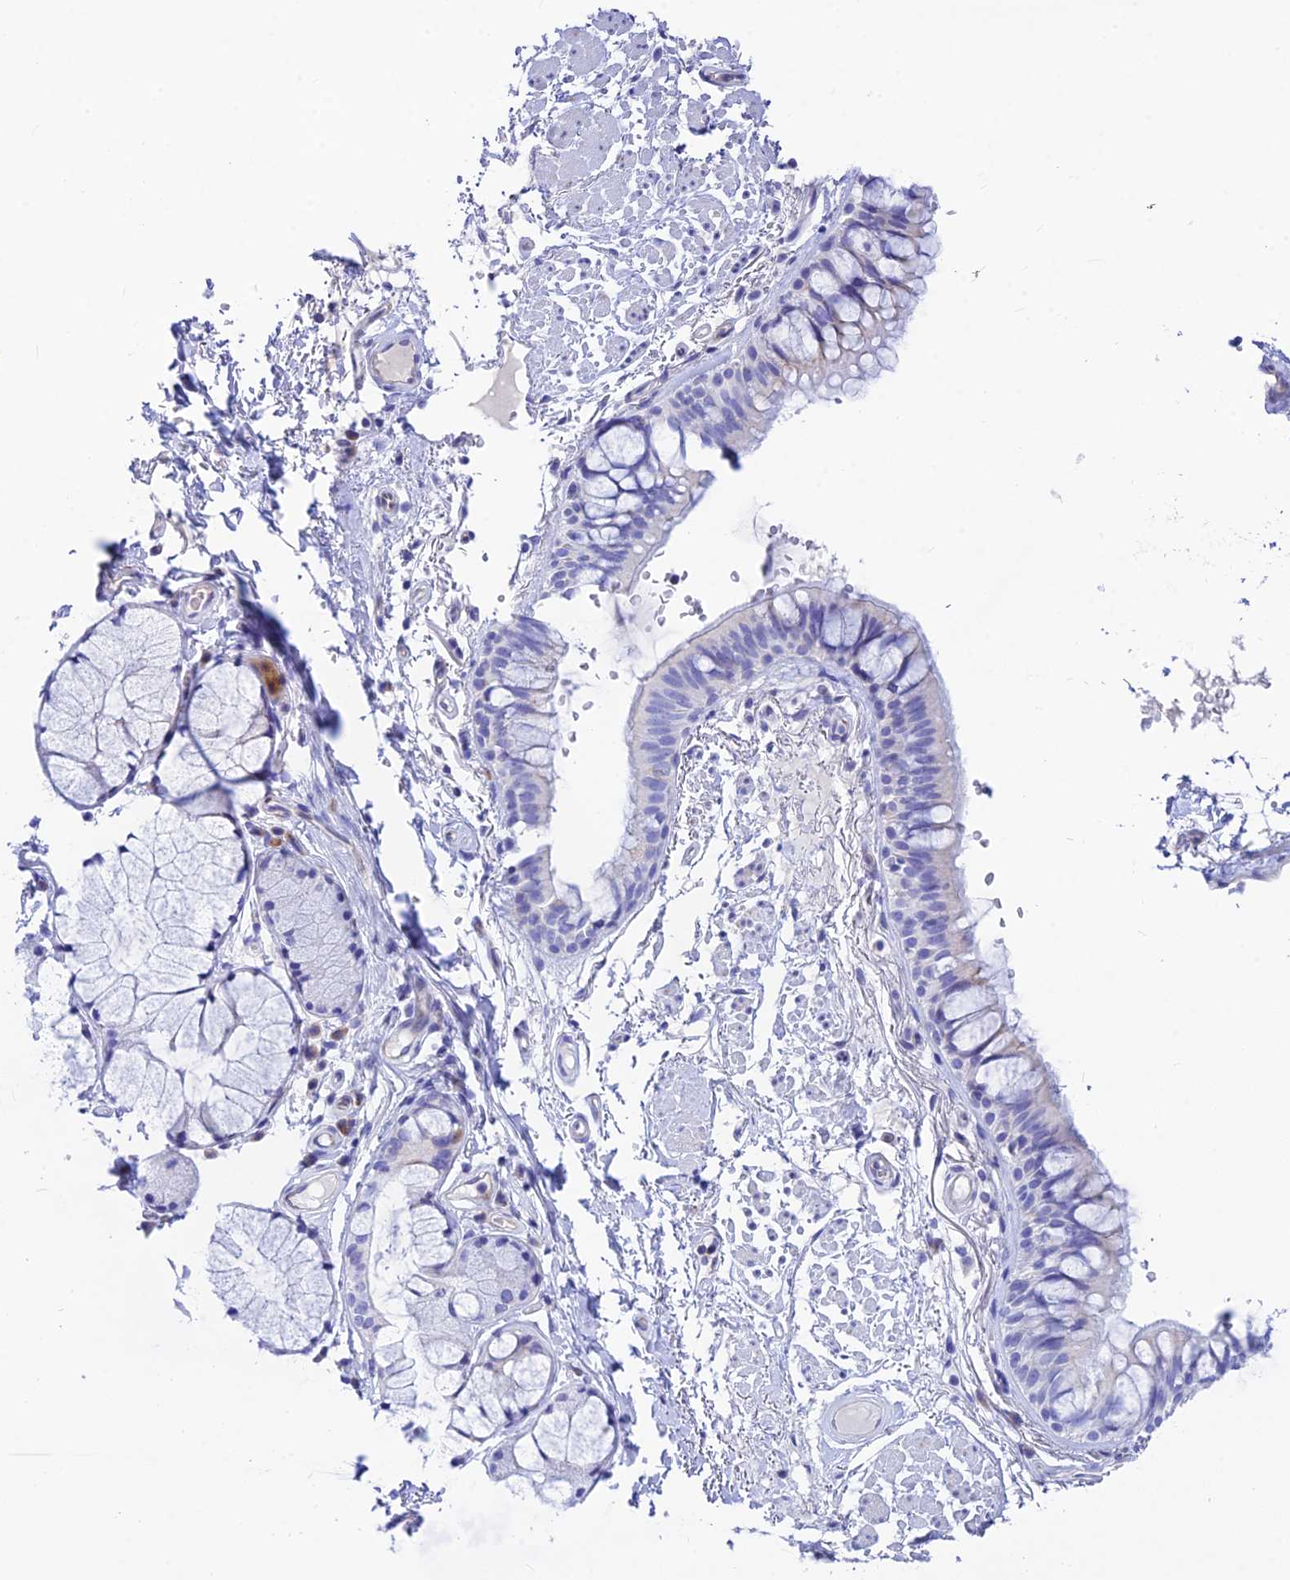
{"staining": {"intensity": "negative", "quantity": "none", "location": "none"}, "tissue": "bronchus", "cell_type": "Respiratory epithelial cells", "image_type": "normal", "snomed": [{"axis": "morphology", "description": "Normal tissue, NOS"}, {"axis": "topography", "description": "Bronchus"}], "caption": "The histopathology image demonstrates no significant positivity in respiratory epithelial cells of bronchus.", "gene": "CNOT6", "patient": {"sex": "male", "age": 70}}